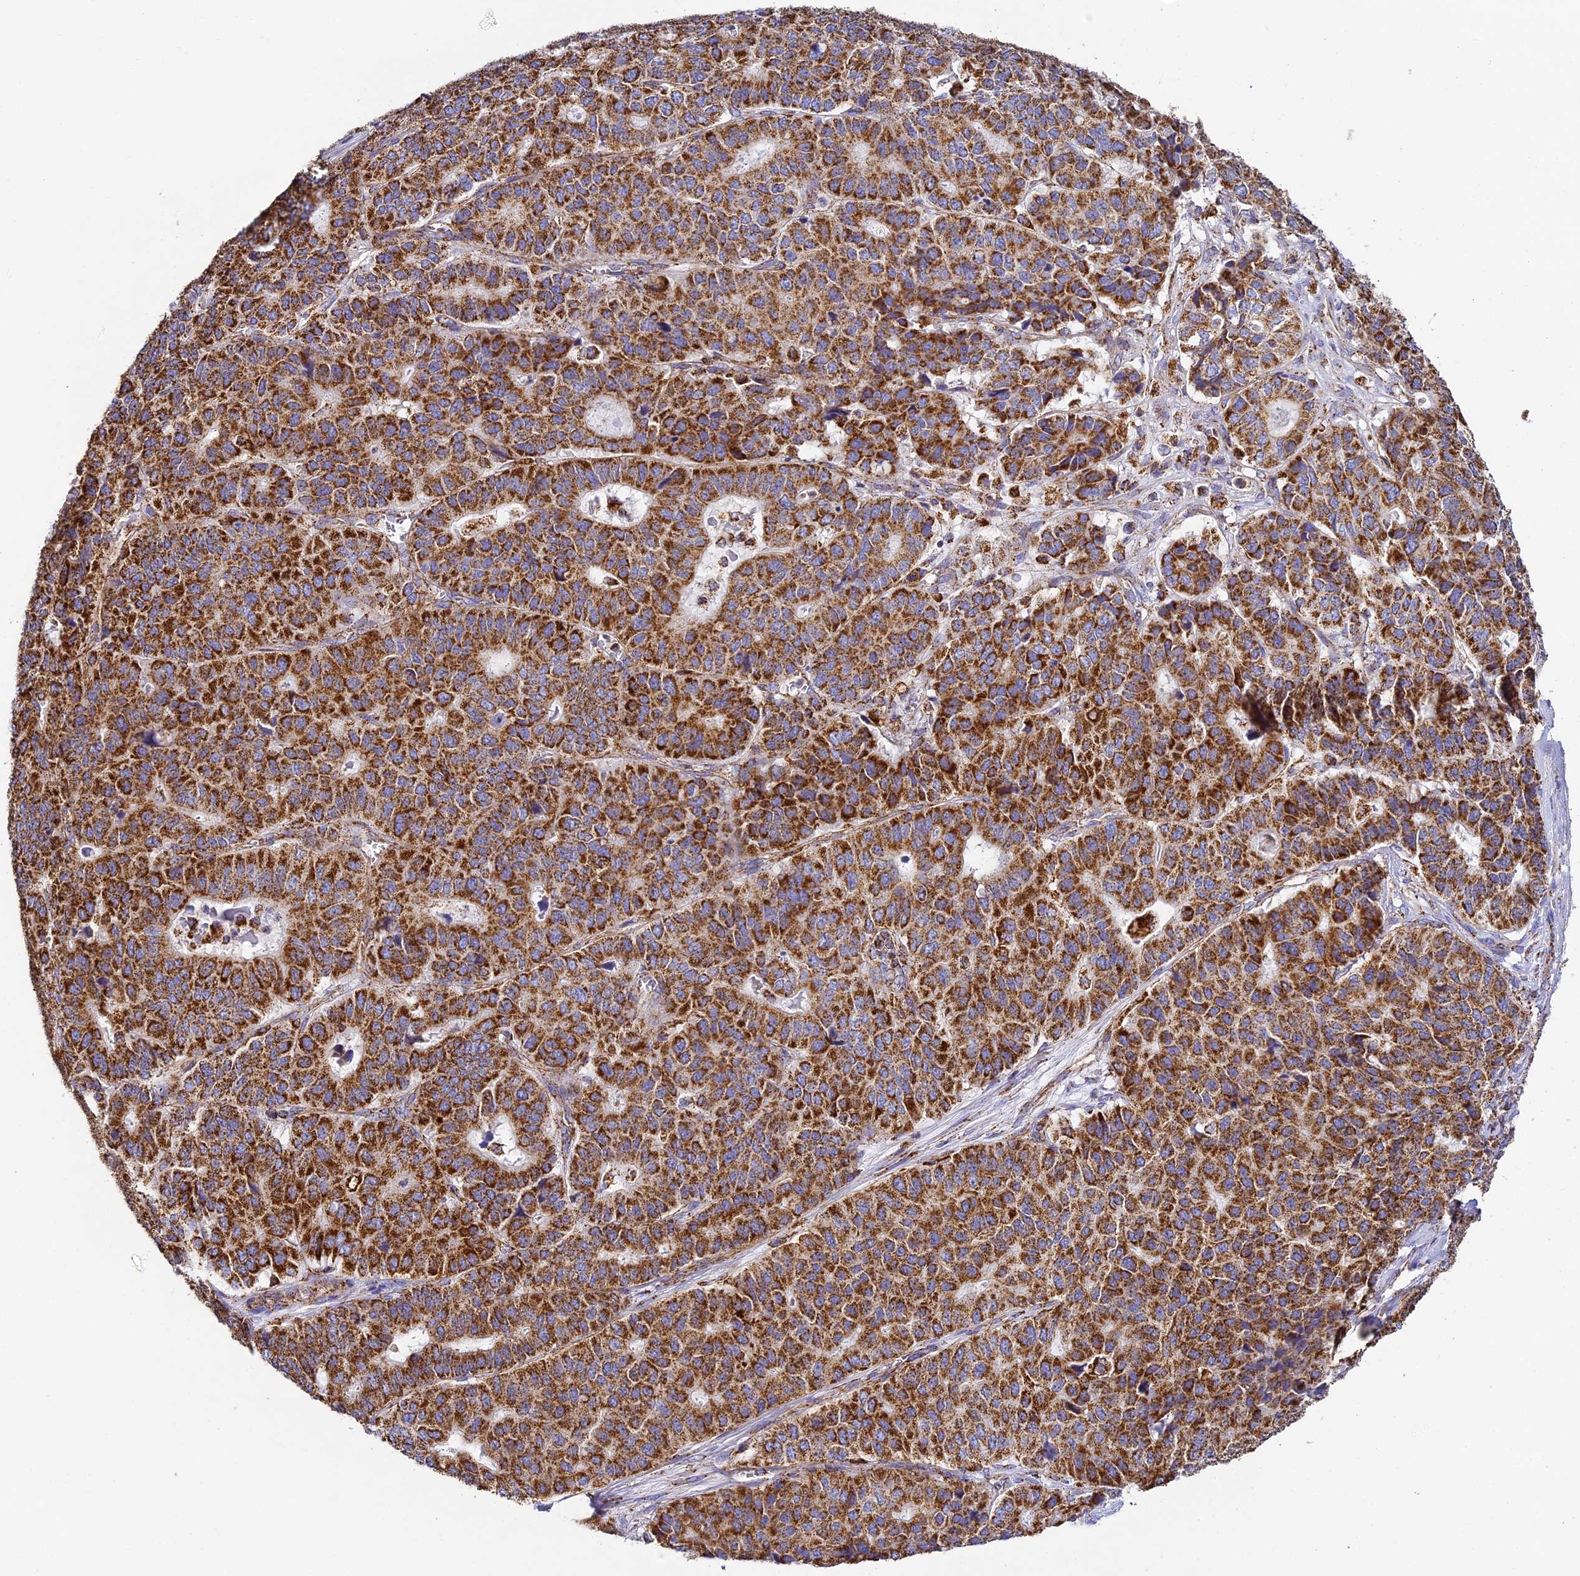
{"staining": {"intensity": "strong", "quantity": ">75%", "location": "cytoplasmic/membranous"}, "tissue": "pancreatic cancer", "cell_type": "Tumor cells", "image_type": "cancer", "snomed": [{"axis": "morphology", "description": "Adenocarcinoma, NOS"}, {"axis": "topography", "description": "Pancreas"}], "caption": "This is a histology image of immunohistochemistry staining of pancreatic cancer, which shows strong positivity in the cytoplasmic/membranous of tumor cells.", "gene": "STK17A", "patient": {"sex": "male", "age": 50}}